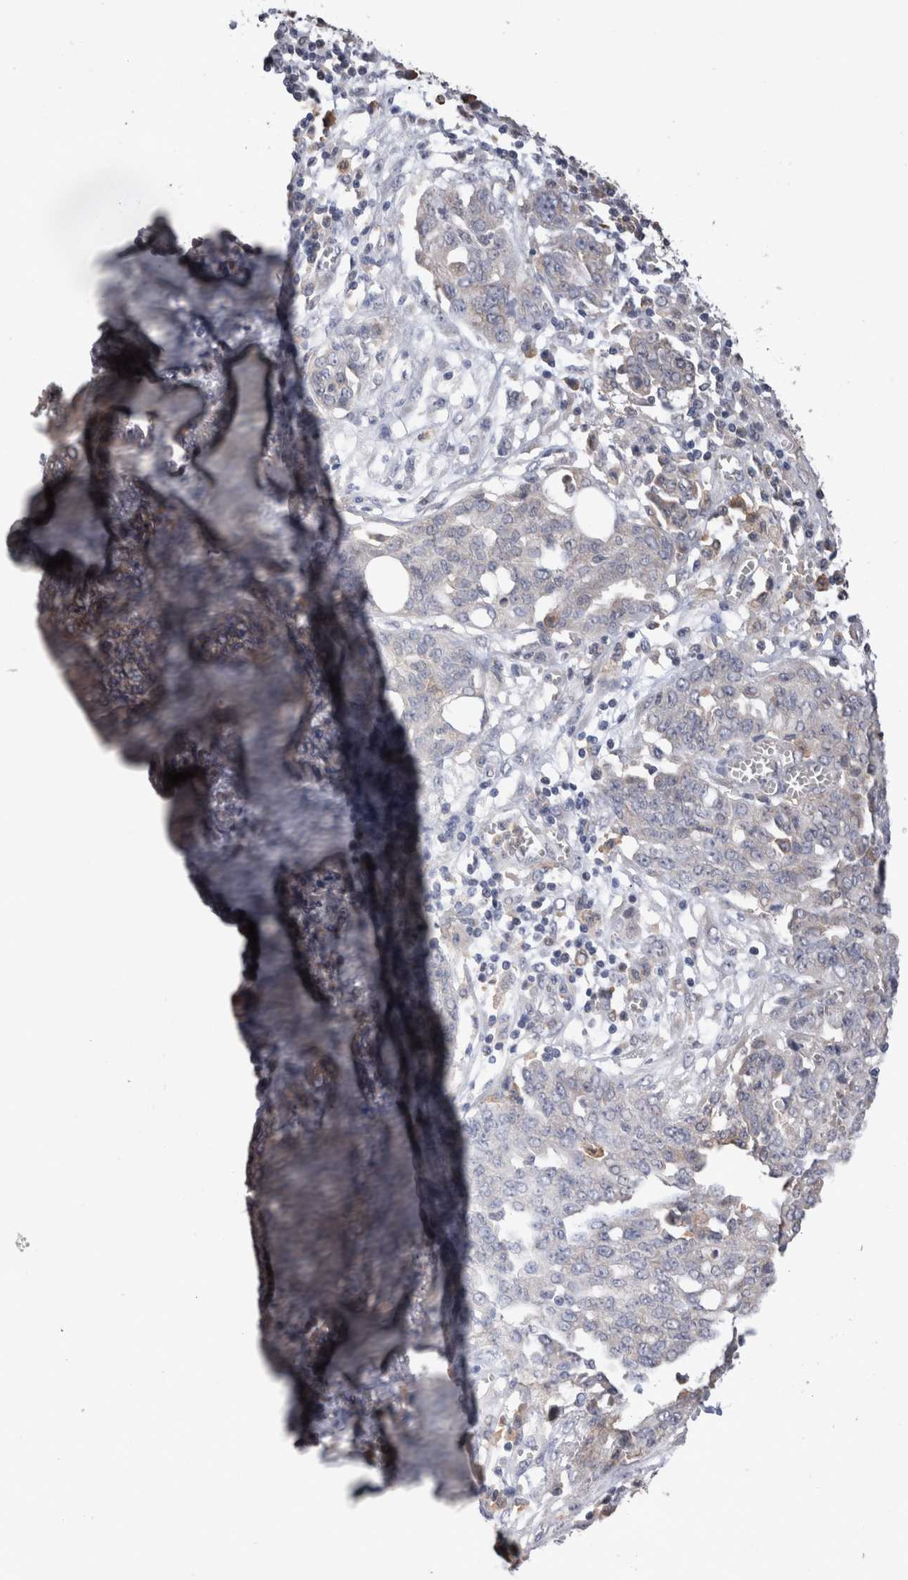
{"staining": {"intensity": "negative", "quantity": "none", "location": "none"}, "tissue": "ovarian cancer", "cell_type": "Tumor cells", "image_type": "cancer", "snomed": [{"axis": "morphology", "description": "Cystadenocarcinoma, serous, NOS"}, {"axis": "topography", "description": "Soft tissue"}, {"axis": "topography", "description": "Ovary"}], "caption": "This is an immunohistochemistry image of ovarian serous cystadenocarcinoma. There is no expression in tumor cells.", "gene": "VSIG4", "patient": {"sex": "female", "age": 57}}